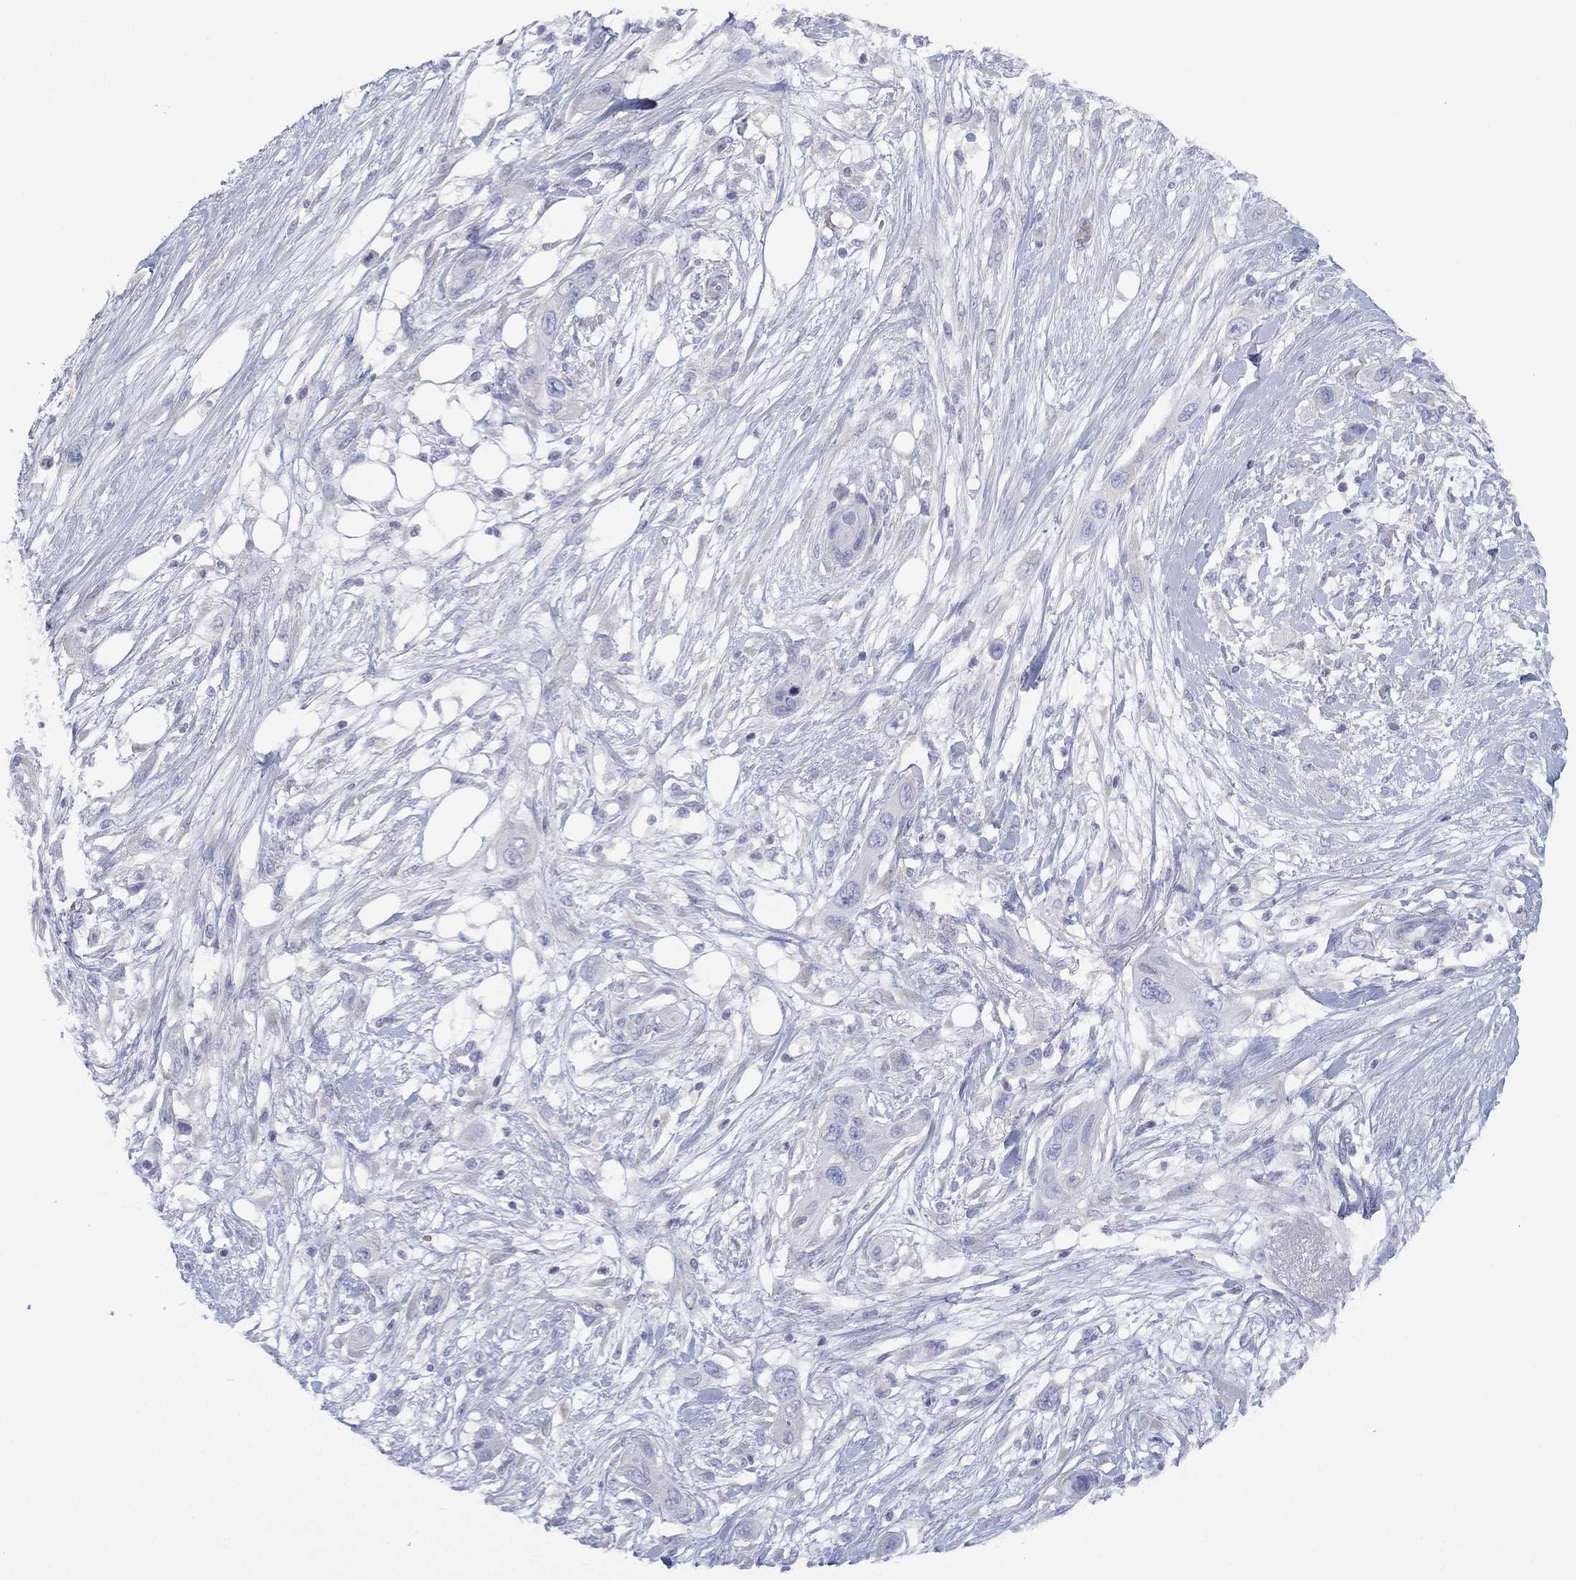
{"staining": {"intensity": "negative", "quantity": "none", "location": "none"}, "tissue": "skin cancer", "cell_type": "Tumor cells", "image_type": "cancer", "snomed": [{"axis": "morphology", "description": "Squamous cell carcinoma, NOS"}, {"axis": "topography", "description": "Skin"}], "caption": "A high-resolution histopathology image shows IHC staining of skin cancer, which shows no significant staining in tumor cells.", "gene": "CYP2D6", "patient": {"sex": "male", "age": 79}}